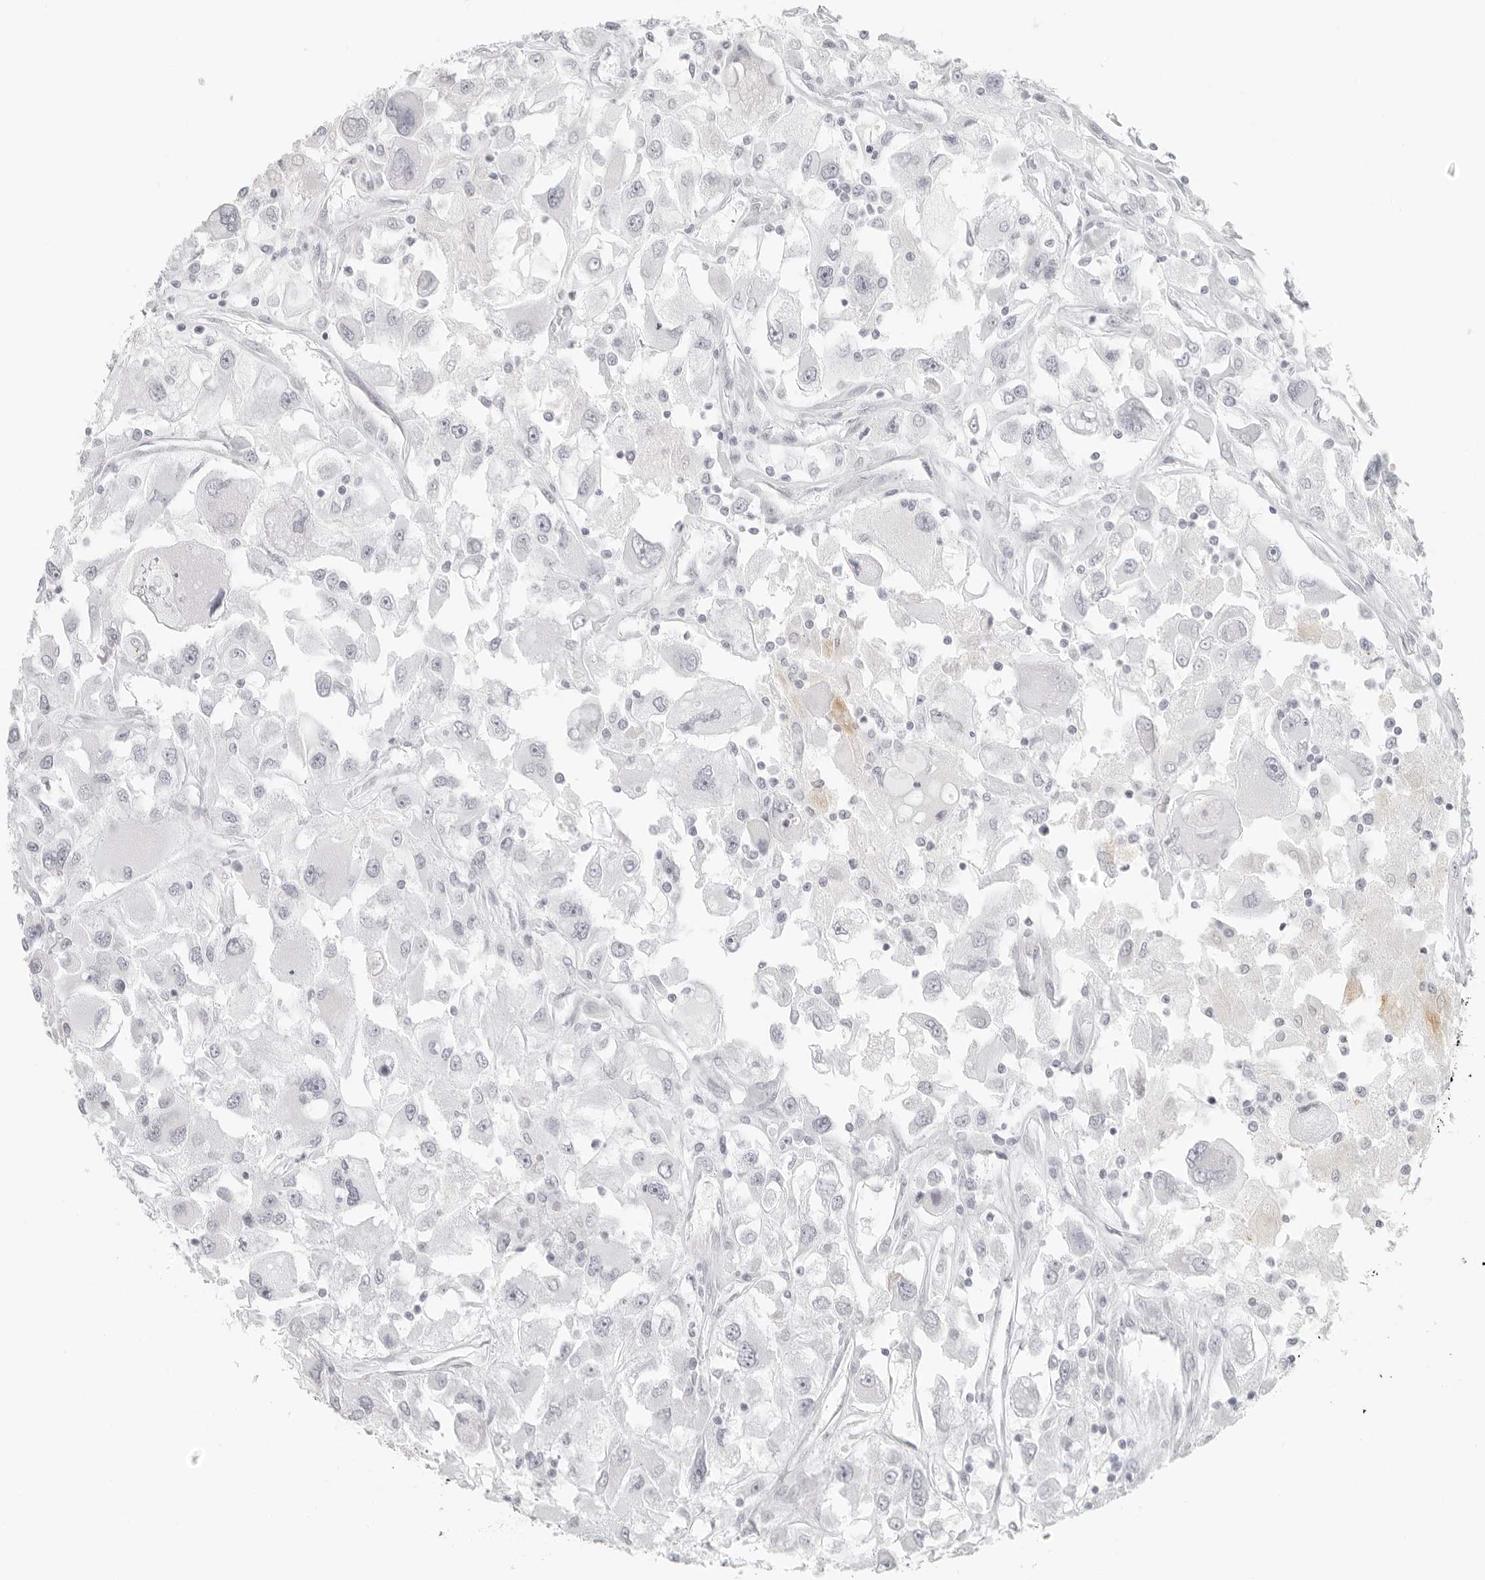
{"staining": {"intensity": "negative", "quantity": "none", "location": "none"}, "tissue": "renal cancer", "cell_type": "Tumor cells", "image_type": "cancer", "snomed": [{"axis": "morphology", "description": "Adenocarcinoma, NOS"}, {"axis": "topography", "description": "Kidney"}], "caption": "IHC image of human adenocarcinoma (renal) stained for a protein (brown), which exhibits no positivity in tumor cells. (DAB immunohistochemistry (IHC) with hematoxylin counter stain).", "gene": "RPS6KC1", "patient": {"sex": "female", "age": 52}}